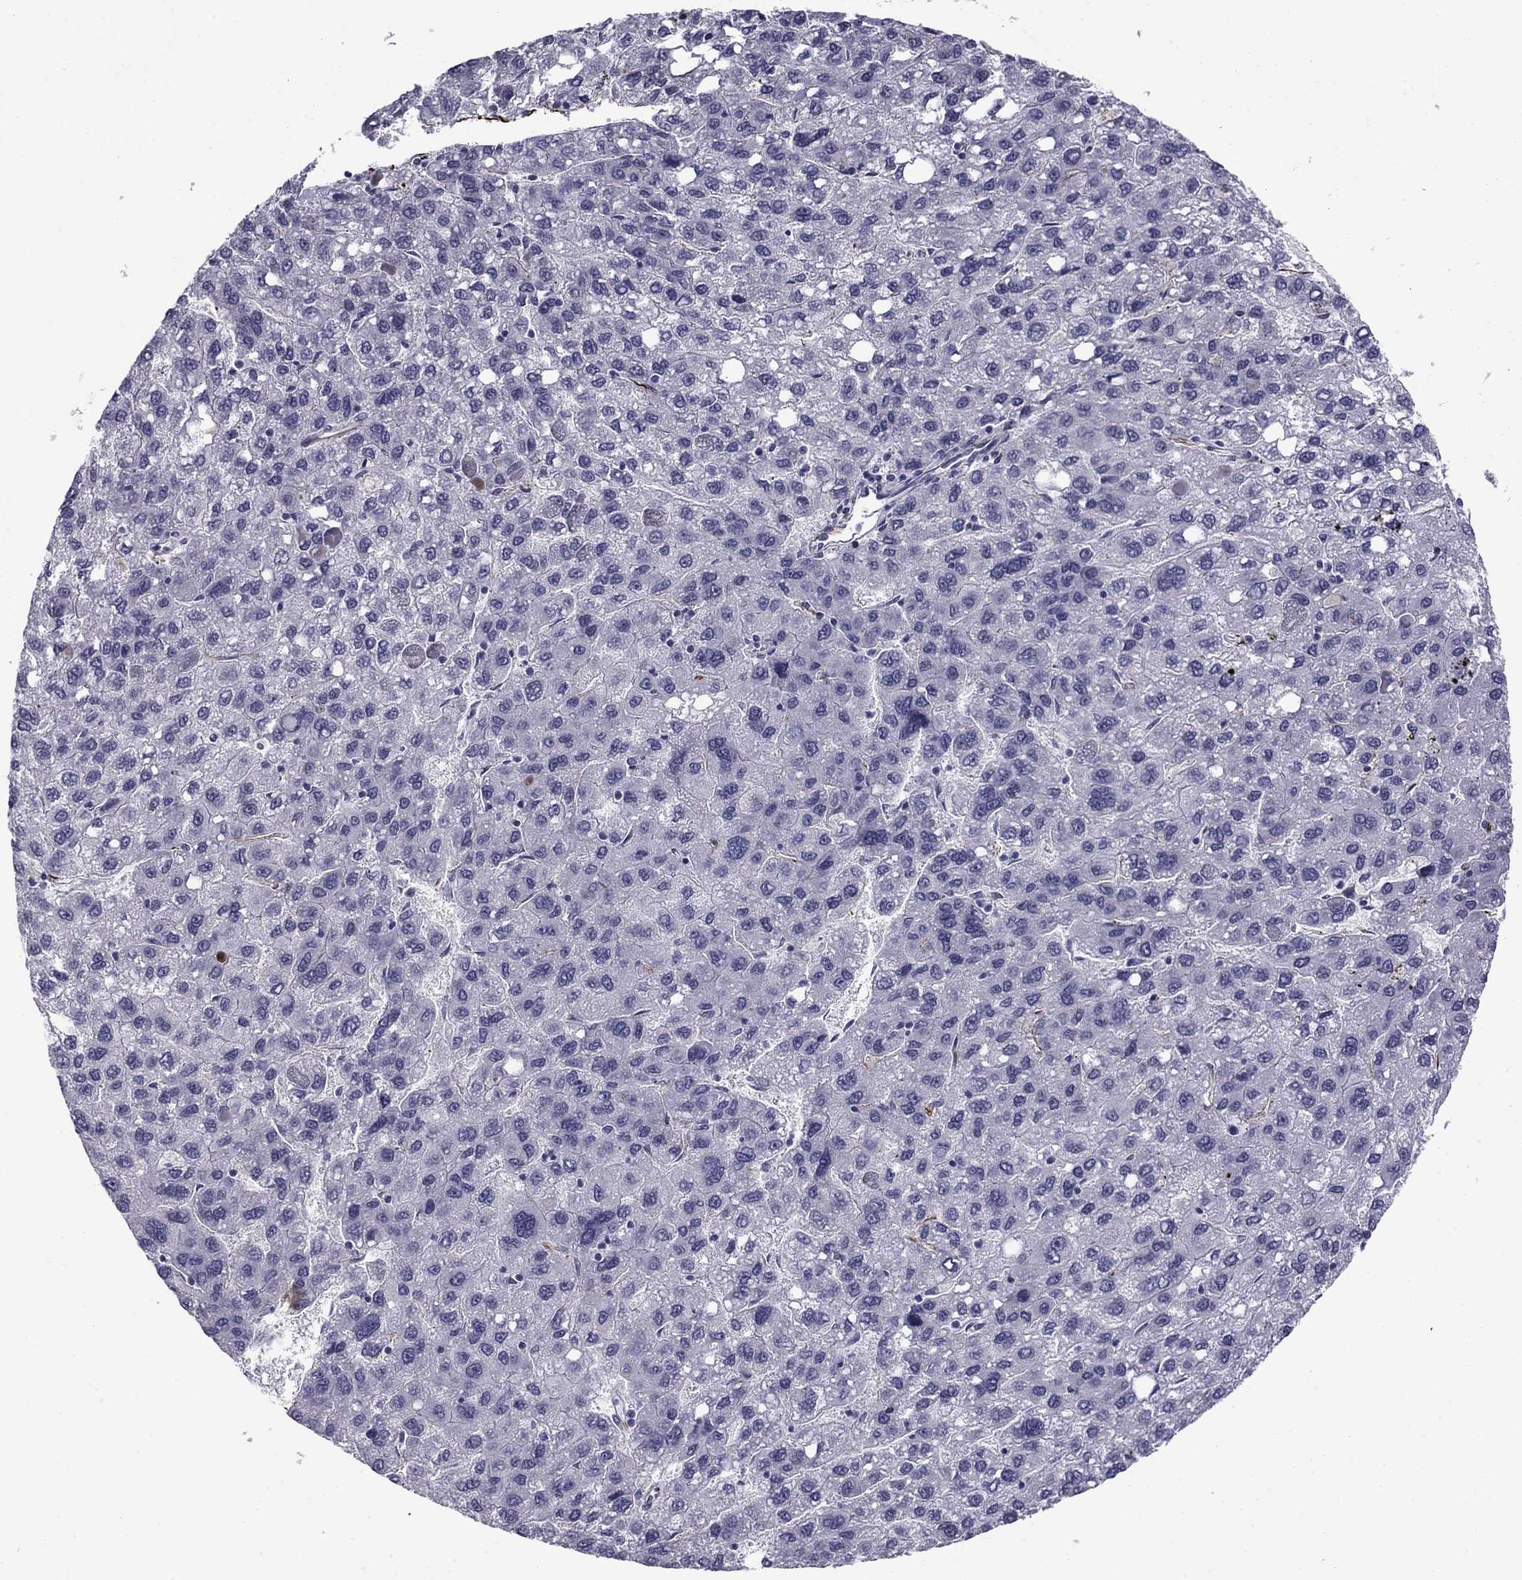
{"staining": {"intensity": "negative", "quantity": "none", "location": "none"}, "tissue": "liver cancer", "cell_type": "Tumor cells", "image_type": "cancer", "snomed": [{"axis": "morphology", "description": "Carcinoma, Hepatocellular, NOS"}, {"axis": "topography", "description": "Liver"}], "caption": "Liver hepatocellular carcinoma stained for a protein using immunohistochemistry shows no staining tumor cells.", "gene": "ANKS4B", "patient": {"sex": "female", "age": 82}}